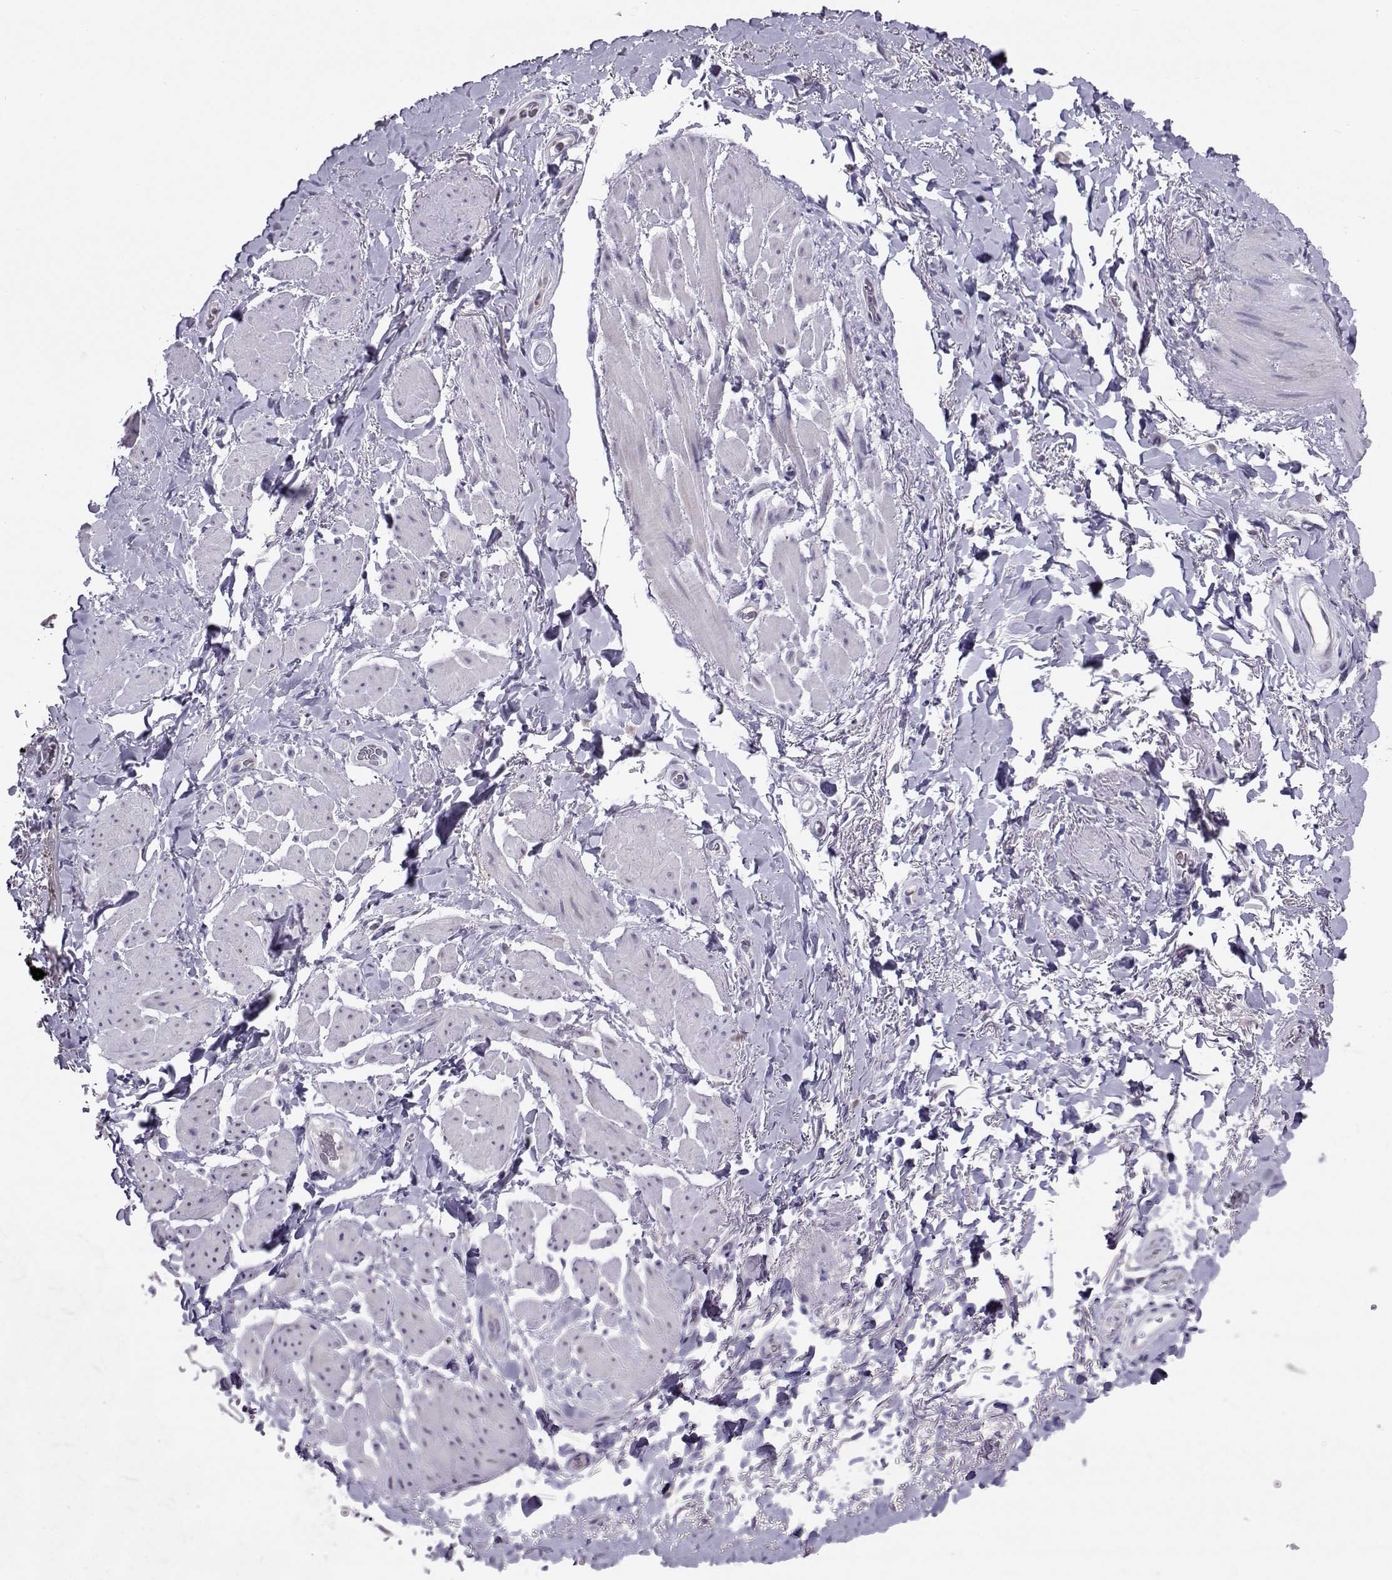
{"staining": {"intensity": "negative", "quantity": "none", "location": "none"}, "tissue": "adipose tissue", "cell_type": "Adipocytes", "image_type": "normal", "snomed": [{"axis": "morphology", "description": "Normal tissue, NOS"}, {"axis": "topography", "description": "Anal"}, {"axis": "topography", "description": "Peripheral nerve tissue"}], "caption": "Immunohistochemistry (IHC) photomicrograph of unremarkable adipose tissue: human adipose tissue stained with DAB (3,3'-diaminobenzidine) displays no significant protein staining in adipocytes. The staining was performed using DAB (3,3'-diaminobenzidine) to visualize the protein expression in brown, while the nuclei were stained in blue with hematoxylin (Magnification: 20x).", "gene": "PGK1", "patient": {"sex": "male", "age": 53}}